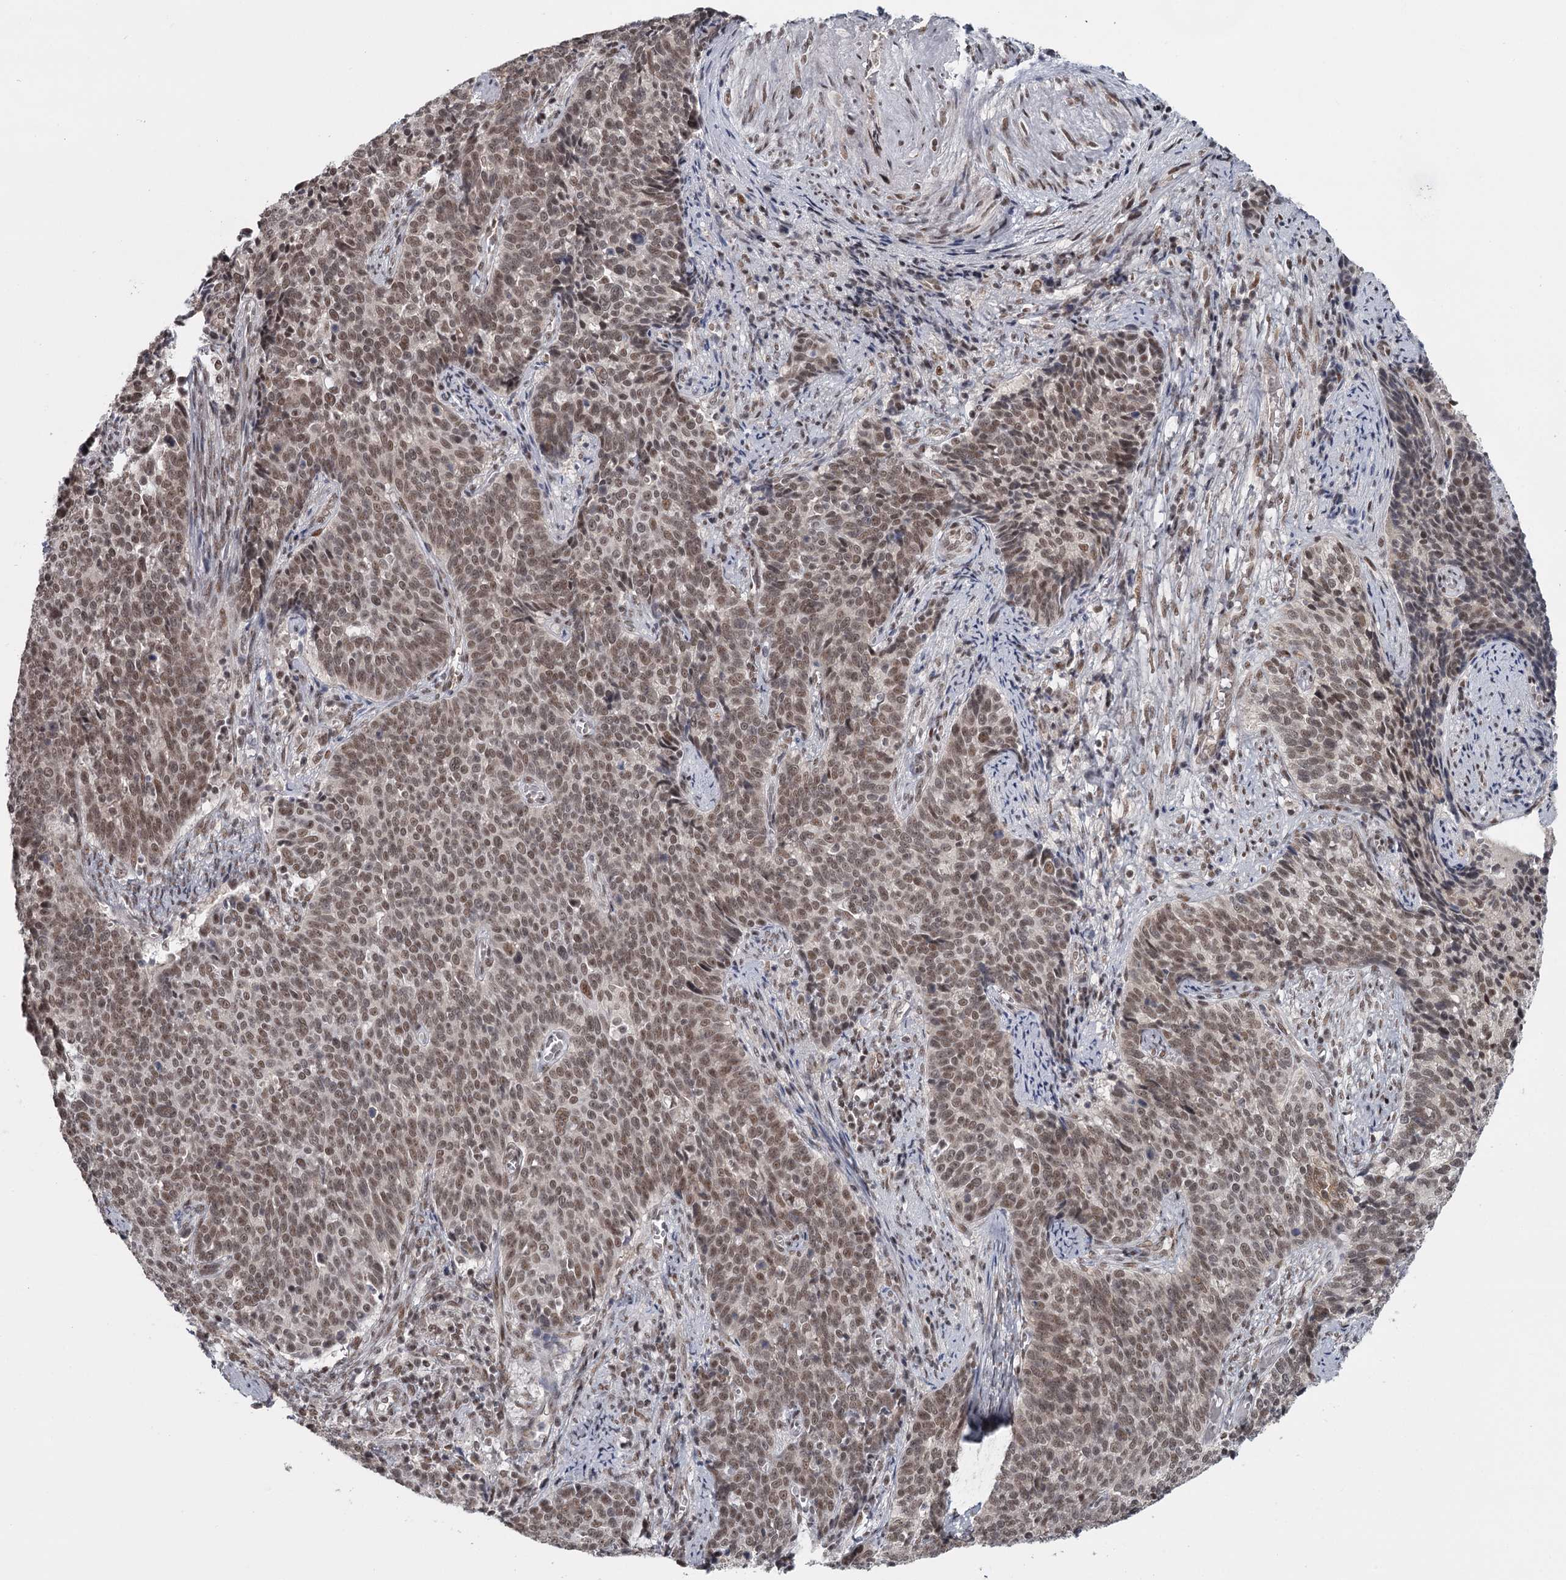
{"staining": {"intensity": "moderate", "quantity": ">75%", "location": "nuclear"}, "tissue": "cervical cancer", "cell_type": "Tumor cells", "image_type": "cancer", "snomed": [{"axis": "morphology", "description": "Squamous cell carcinoma, NOS"}, {"axis": "topography", "description": "Cervix"}], "caption": "Cervical cancer tissue reveals moderate nuclear positivity in about >75% of tumor cells (Stains: DAB (3,3'-diaminobenzidine) in brown, nuclei in blue, Microscopy: brightfield microscopy at high magnification).", "gene": "FAM13C", "patient": {"sex": "female", "age": 39}}